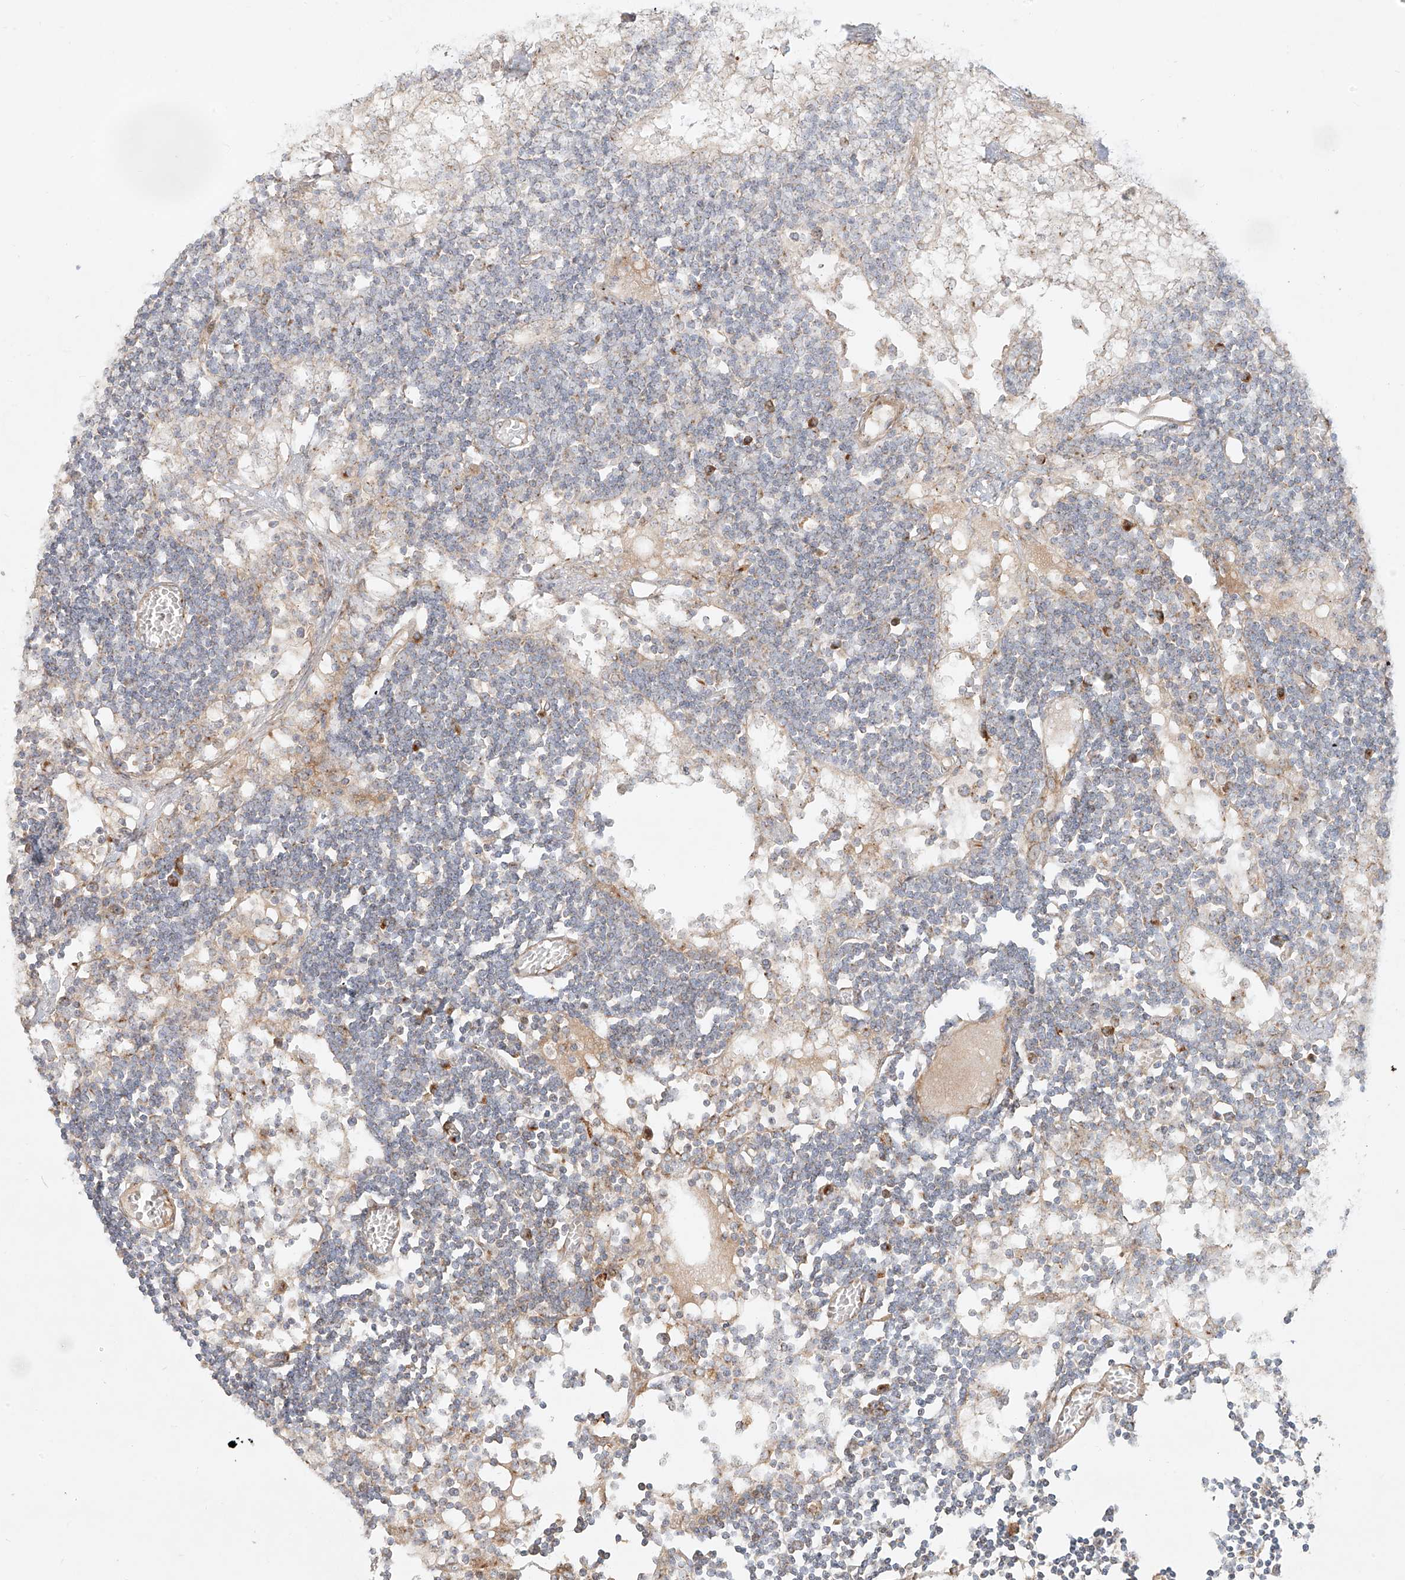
{"staining": {"intensity": "weak", "quantity": "<25%", "location": "cytoplasmic/membranous"}, "tissue": "lymph node", "cell_type": "Germinal center cells", "image_type": "normal", "snomed": [{"axis": "morphology", "description": "Normal tissue, NOS"}, {"axis": "topography", "description": "Lymph node"}], "caption": "Immunohistochemistry (IHC) micrograph of normal lymph node stained for a protein (brown), which shows no staining in germinal center cells.", "gene": "ZNF287", "patient": {"sex": "female", "age": 11}}